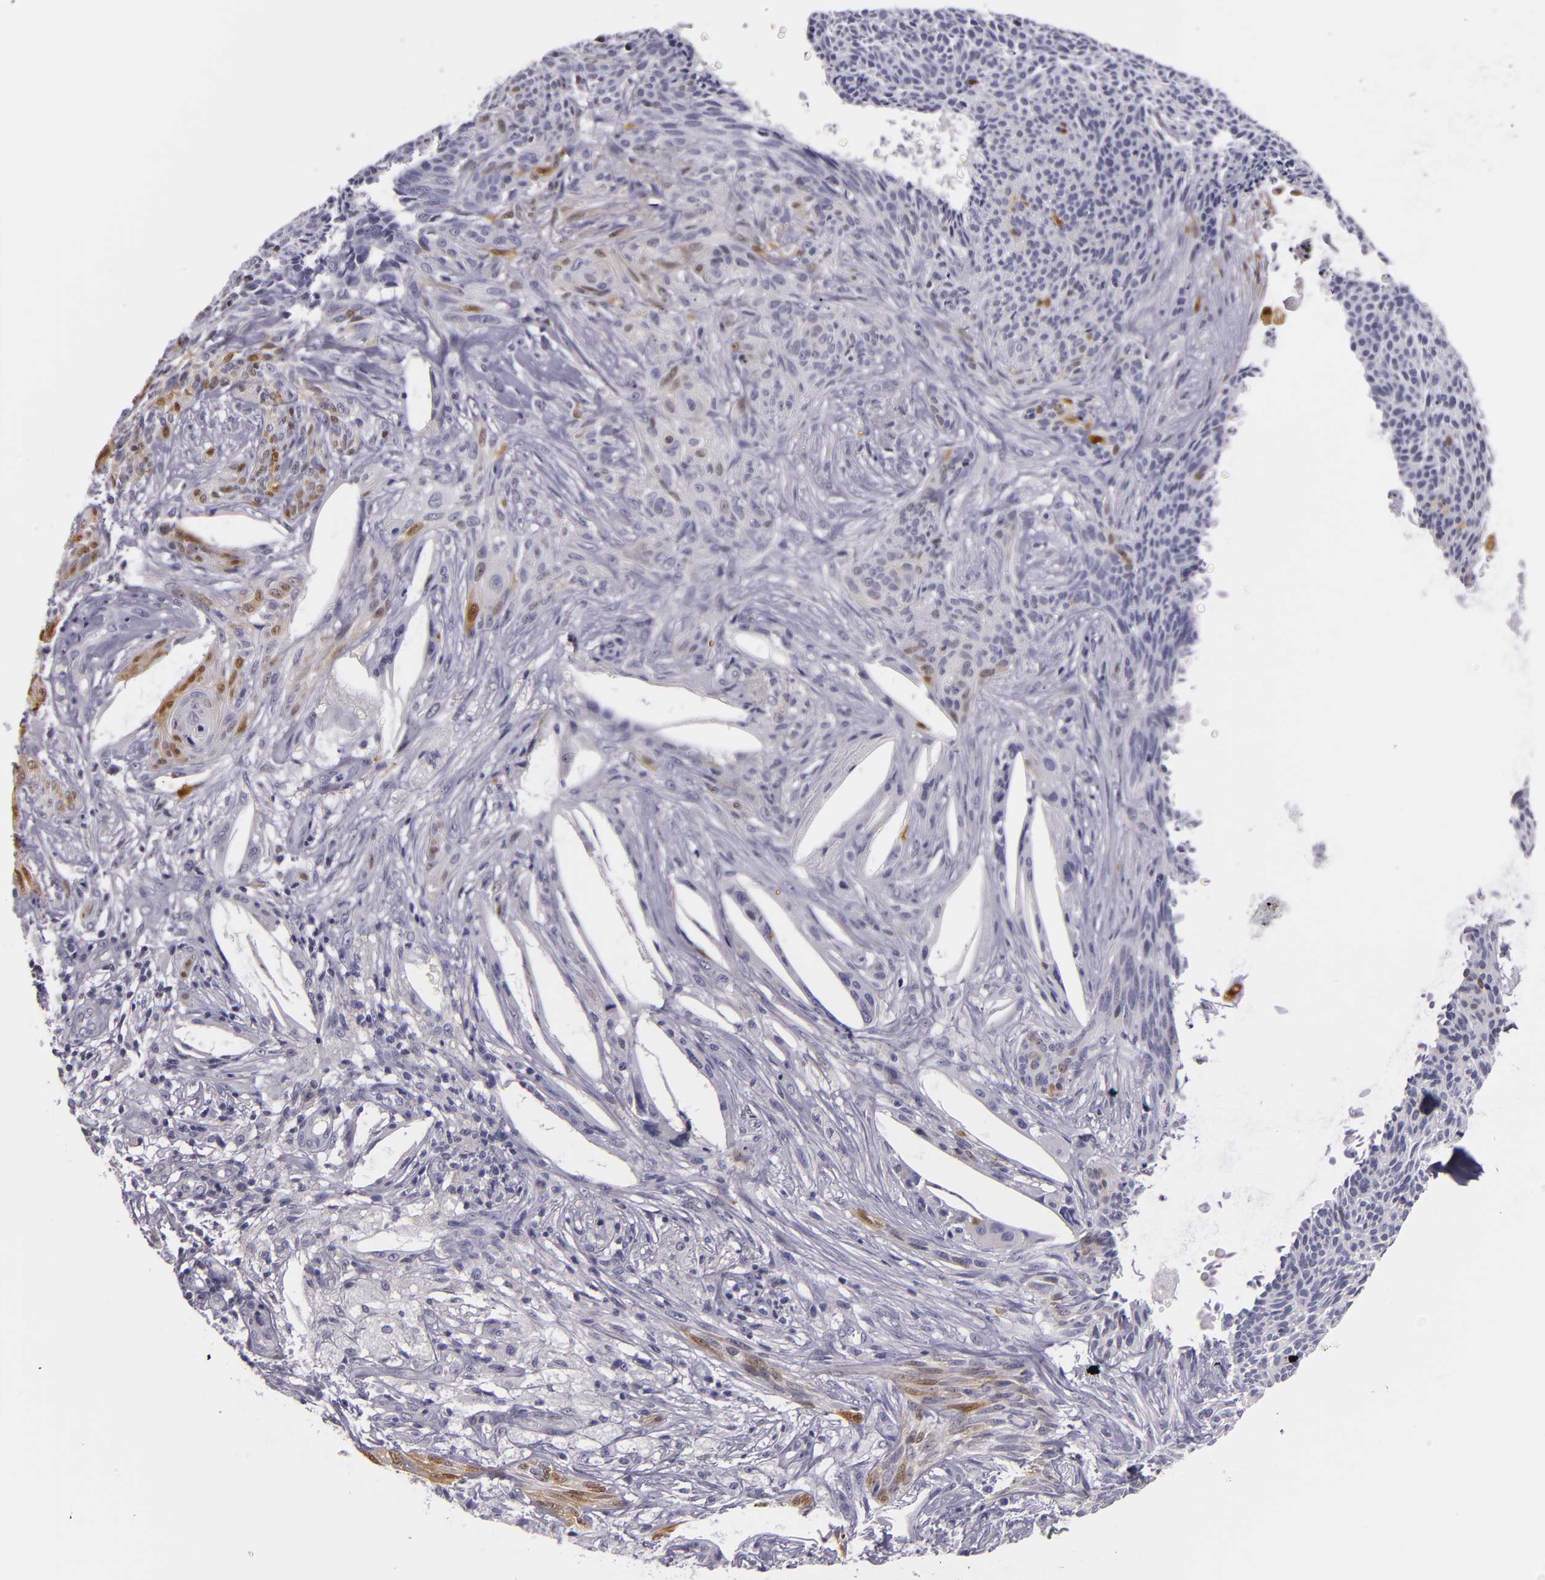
{"staining": {"intensity": "moderate", "quantity": "<25%", "location": "nuclear"}, "tissue": "skin cancer", "cell_type": "Tumor cells", "image_type": "cancer", "snomed": [{"axis": "morphology", "description": "Basal cell carcinoma"}, {"axis": "topography", "description": "Skin"}], "caption": "Human skin cancer stained with a protein marker exhibits moderate staining in tumor cells.", "gene": "MT1A", "patient": {"sex": "male", "age": 84}}